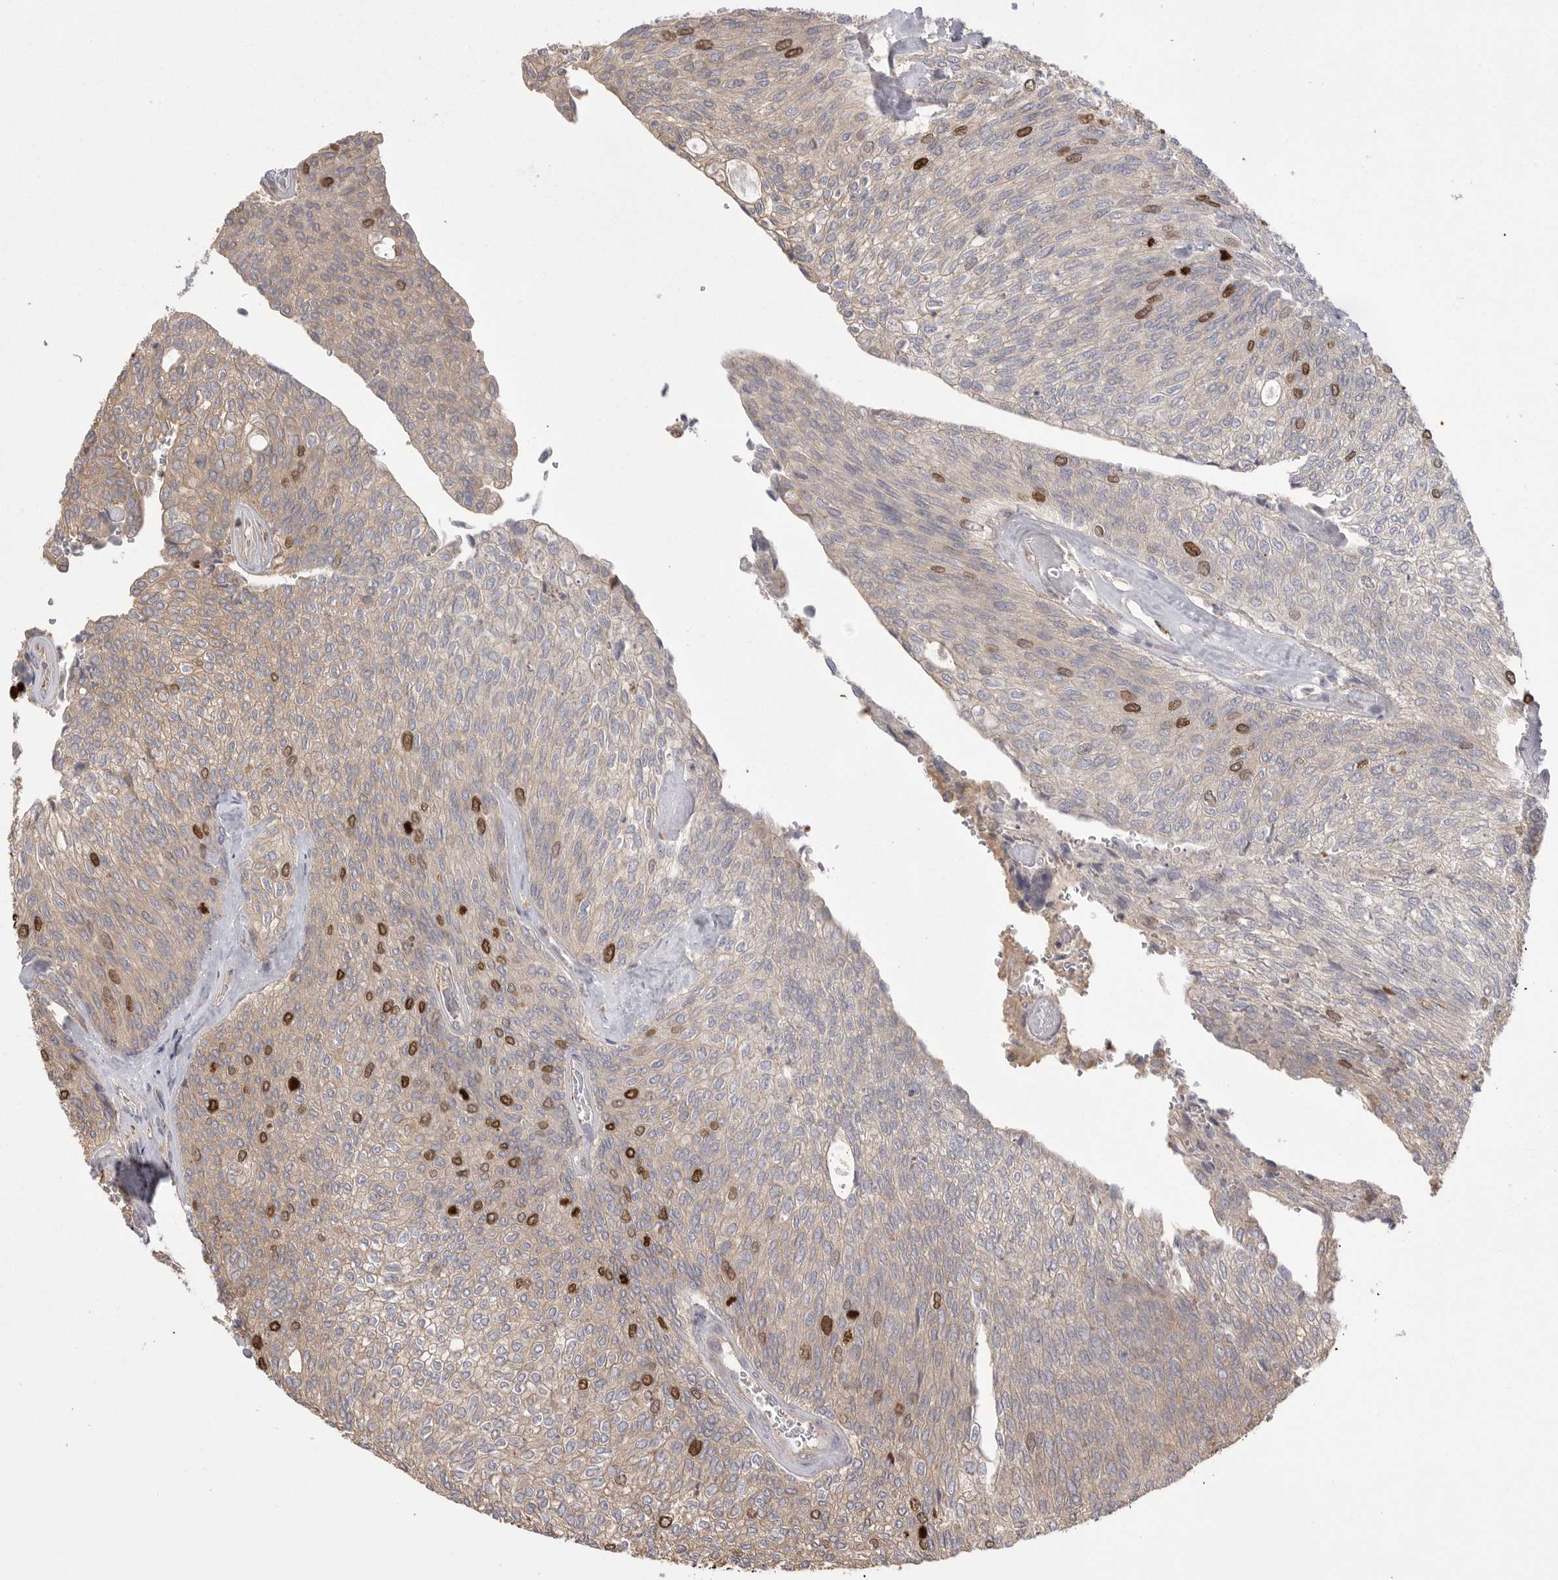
{"staining": {"intensity": "strong", "quantity": "<25%", "location": "nuclear"}, "tissue": "urothelial cancer", "cell_type": "Tumor cells", "image_type": "cancer", "snomed": [{"axis": "morphology", "description": "Urothelial carcinoma, Low grade"}, {"axis": "topography", "description": "Urinary bladder"}], "caption": "Strong nuclear staining is identified in about <25% of tumor cells in urothelial cancer.", "gene": "TOP2A", "patient": {"sex": "female", "age": 79}}